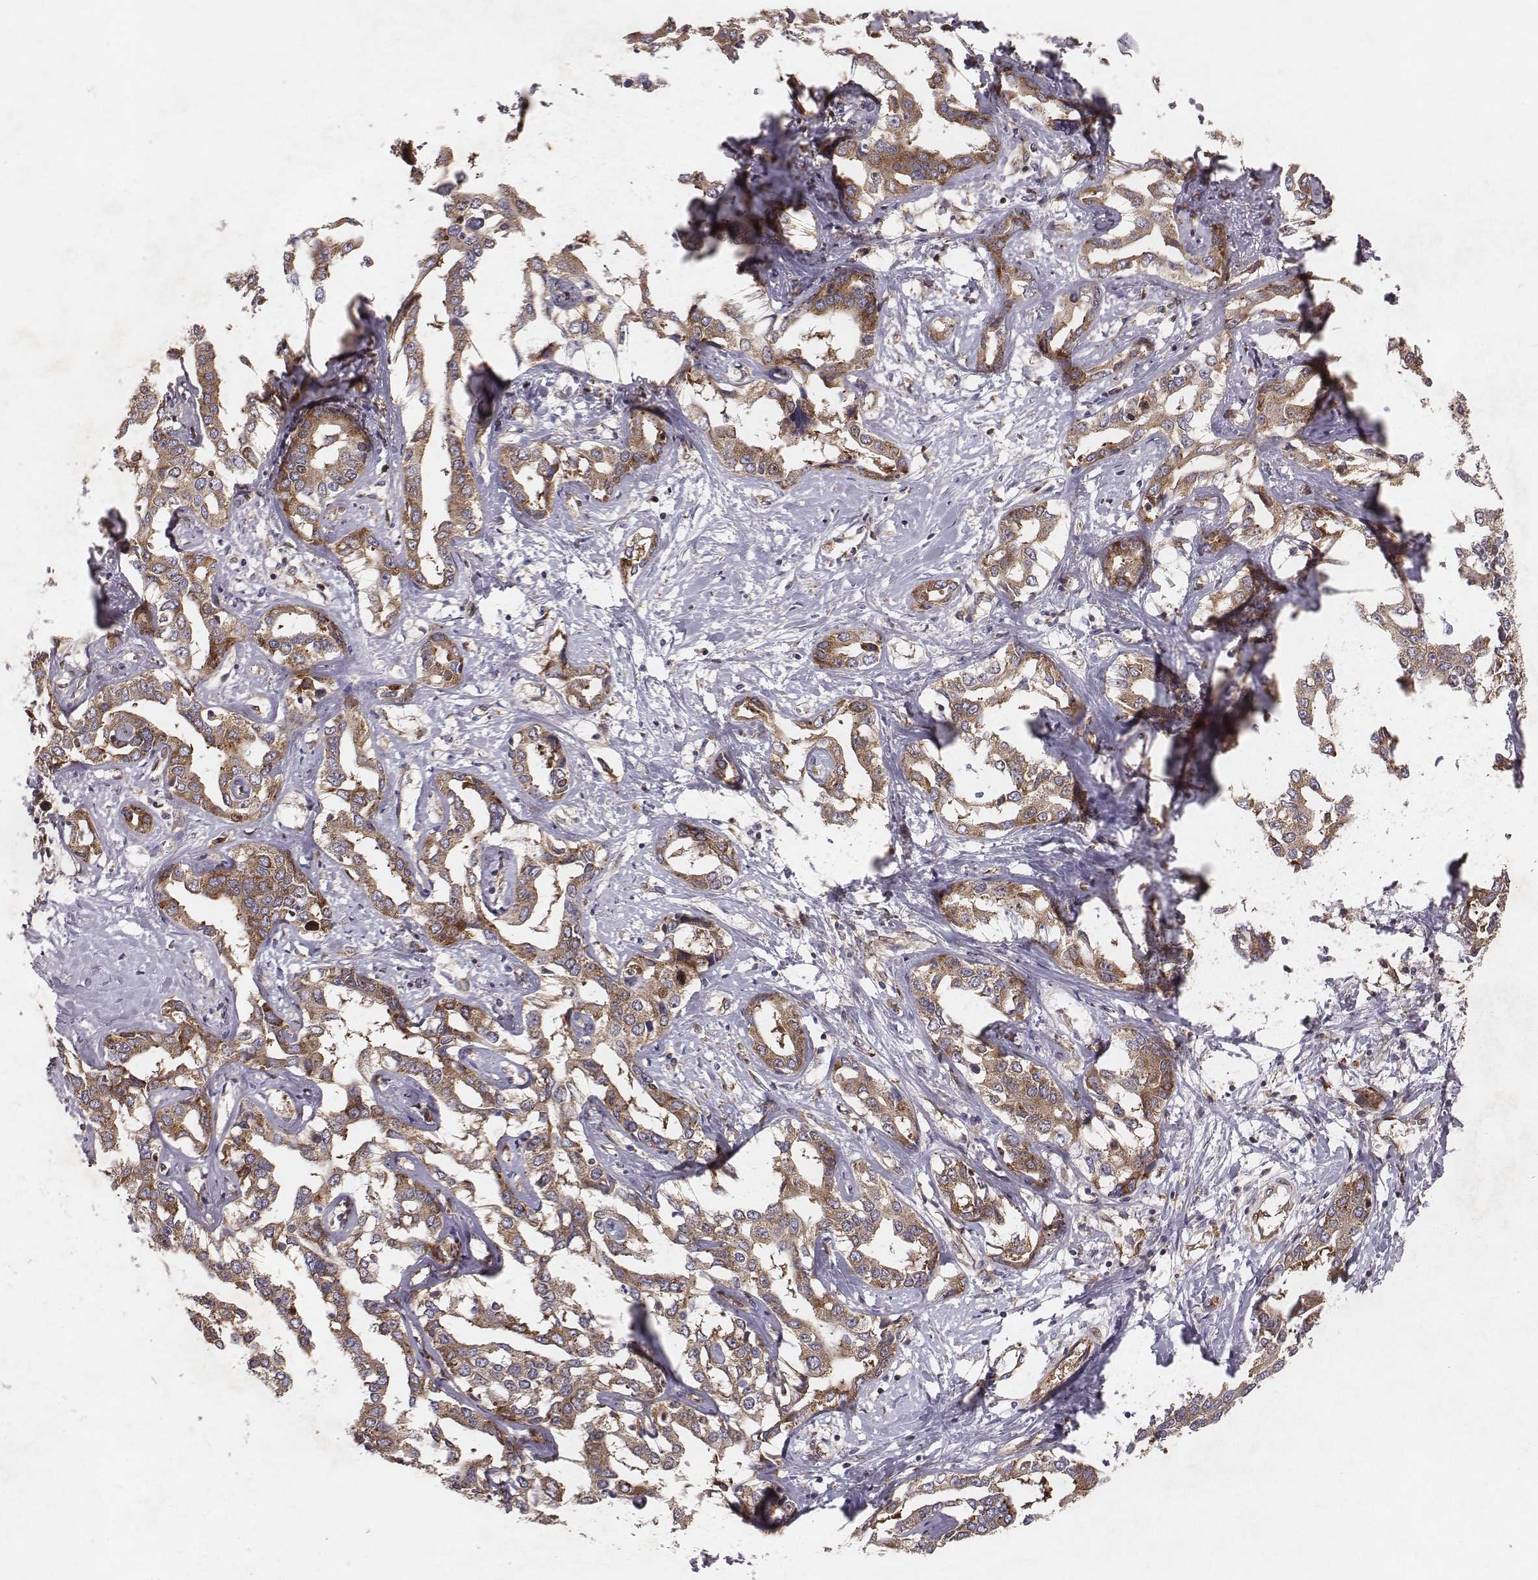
{"staining": {"intensity": "moderate", "quantity": ">75%", "location": "cytoplasmic/membranous"}, "tissue": "liver cancer", "cell_type": "Tumor cells", "image_type": "cancer", "snomed": [{"axis": "morphology", "description": "Cholangiocarcinoma"}, {"axis": "topography", "description": "Liver"}], "caption": "Immunohistochemistry photomicrograph of neoplastic tissue: human liver cancer stained using immunohistochemistry (IHC) exhibits medium levels of moderate protein expression localized specifically in the cytoplasmic/membranous of tumor cells, appearing as a cytoplasmic/membranous brown color.", "gene": "TXLNA", "patient": {"sex": "male", "age": 59}}